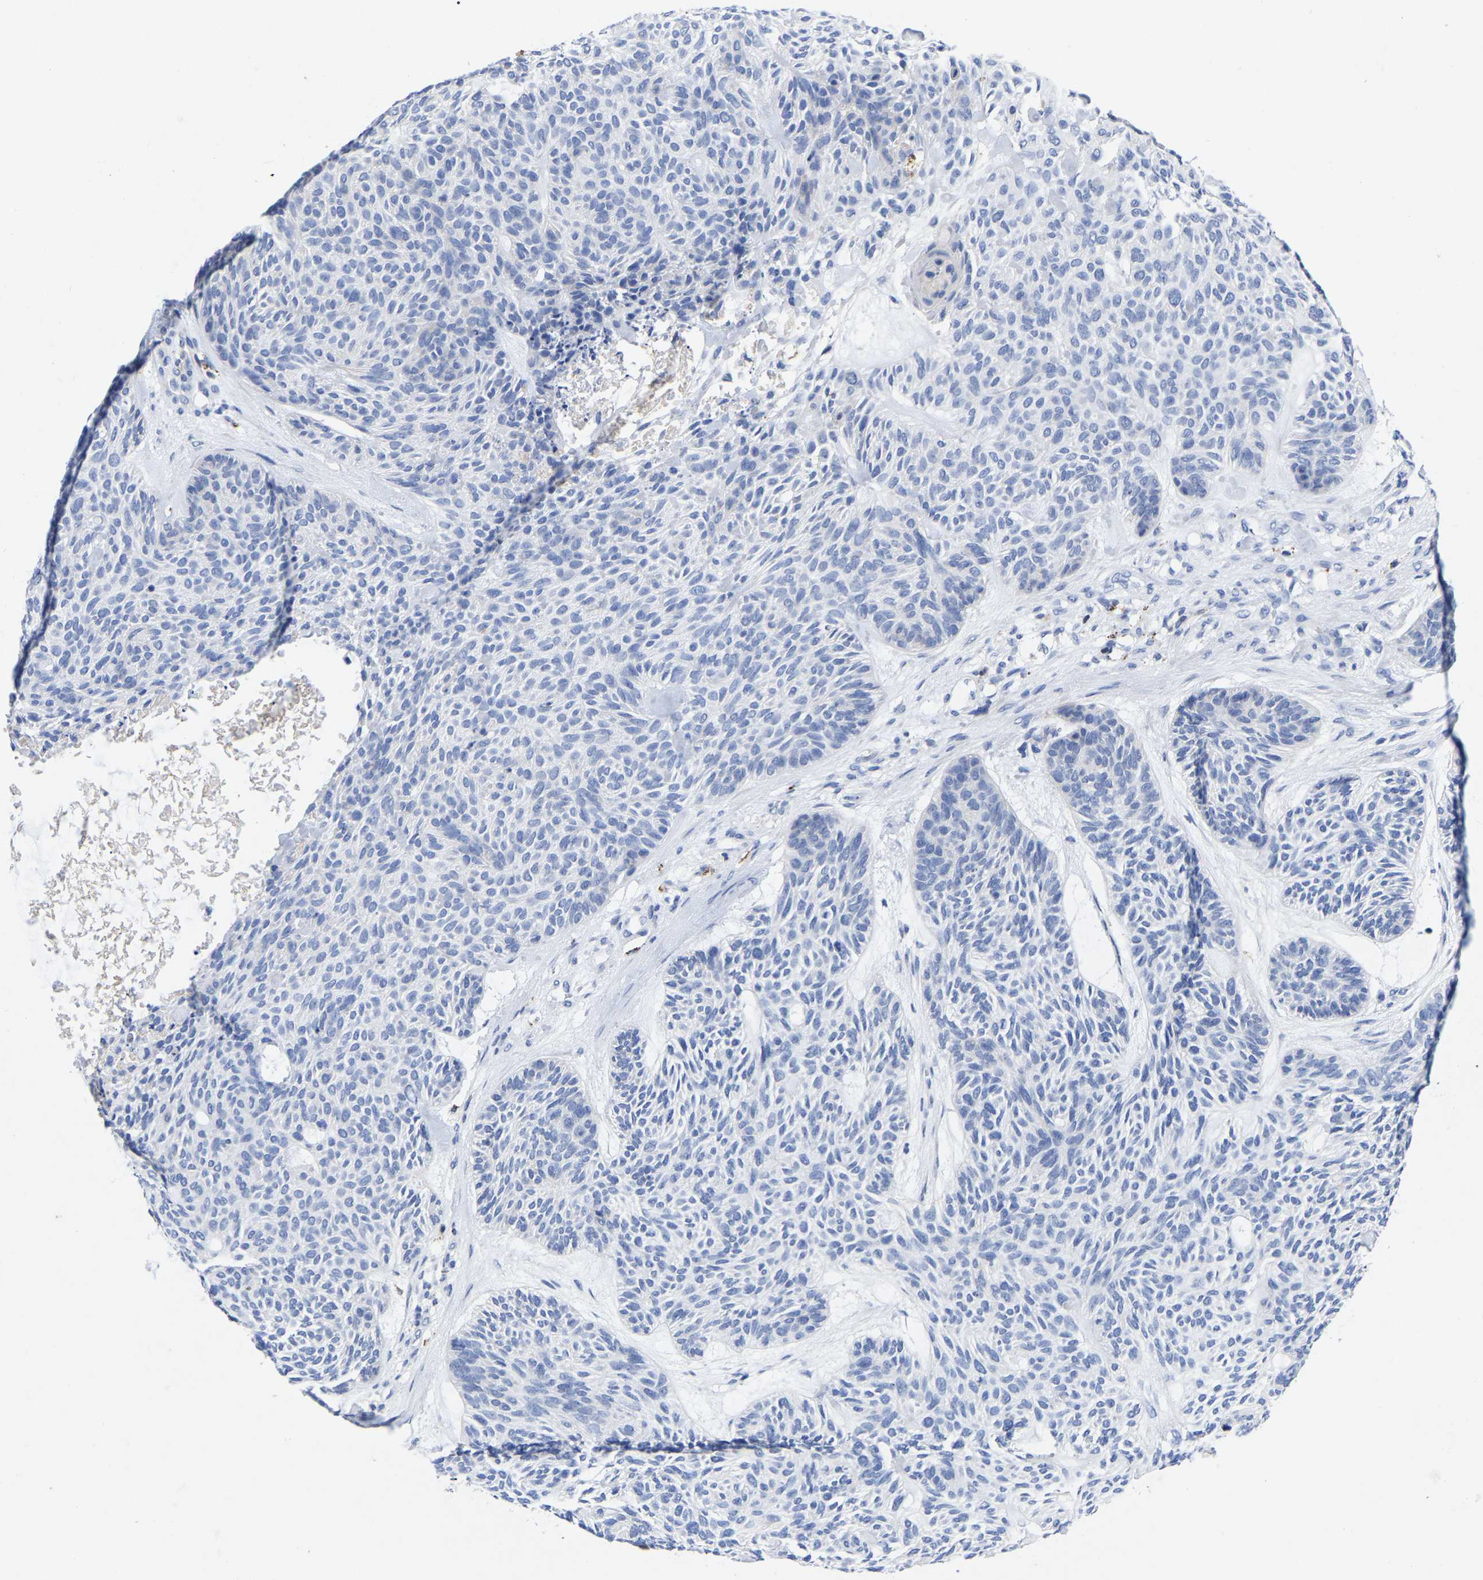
{"staining": {"intensity": "negative", "quantity": "none", "location": "none"}, "tissue": "skin cancer", "cell_type": "Tumor cells", "image_type": "cancer", "snomed": [{"axis": "morphology", "description": "Basal cell carcinoma"}, {"axis": "topography", "description": "Skin"}], "caption": "Image shows no significant protein staining in tumor cells of basal cell carcinoma (skin).", "gene": "PTPN7", "patient": {"sex": "male", "age": 55}}